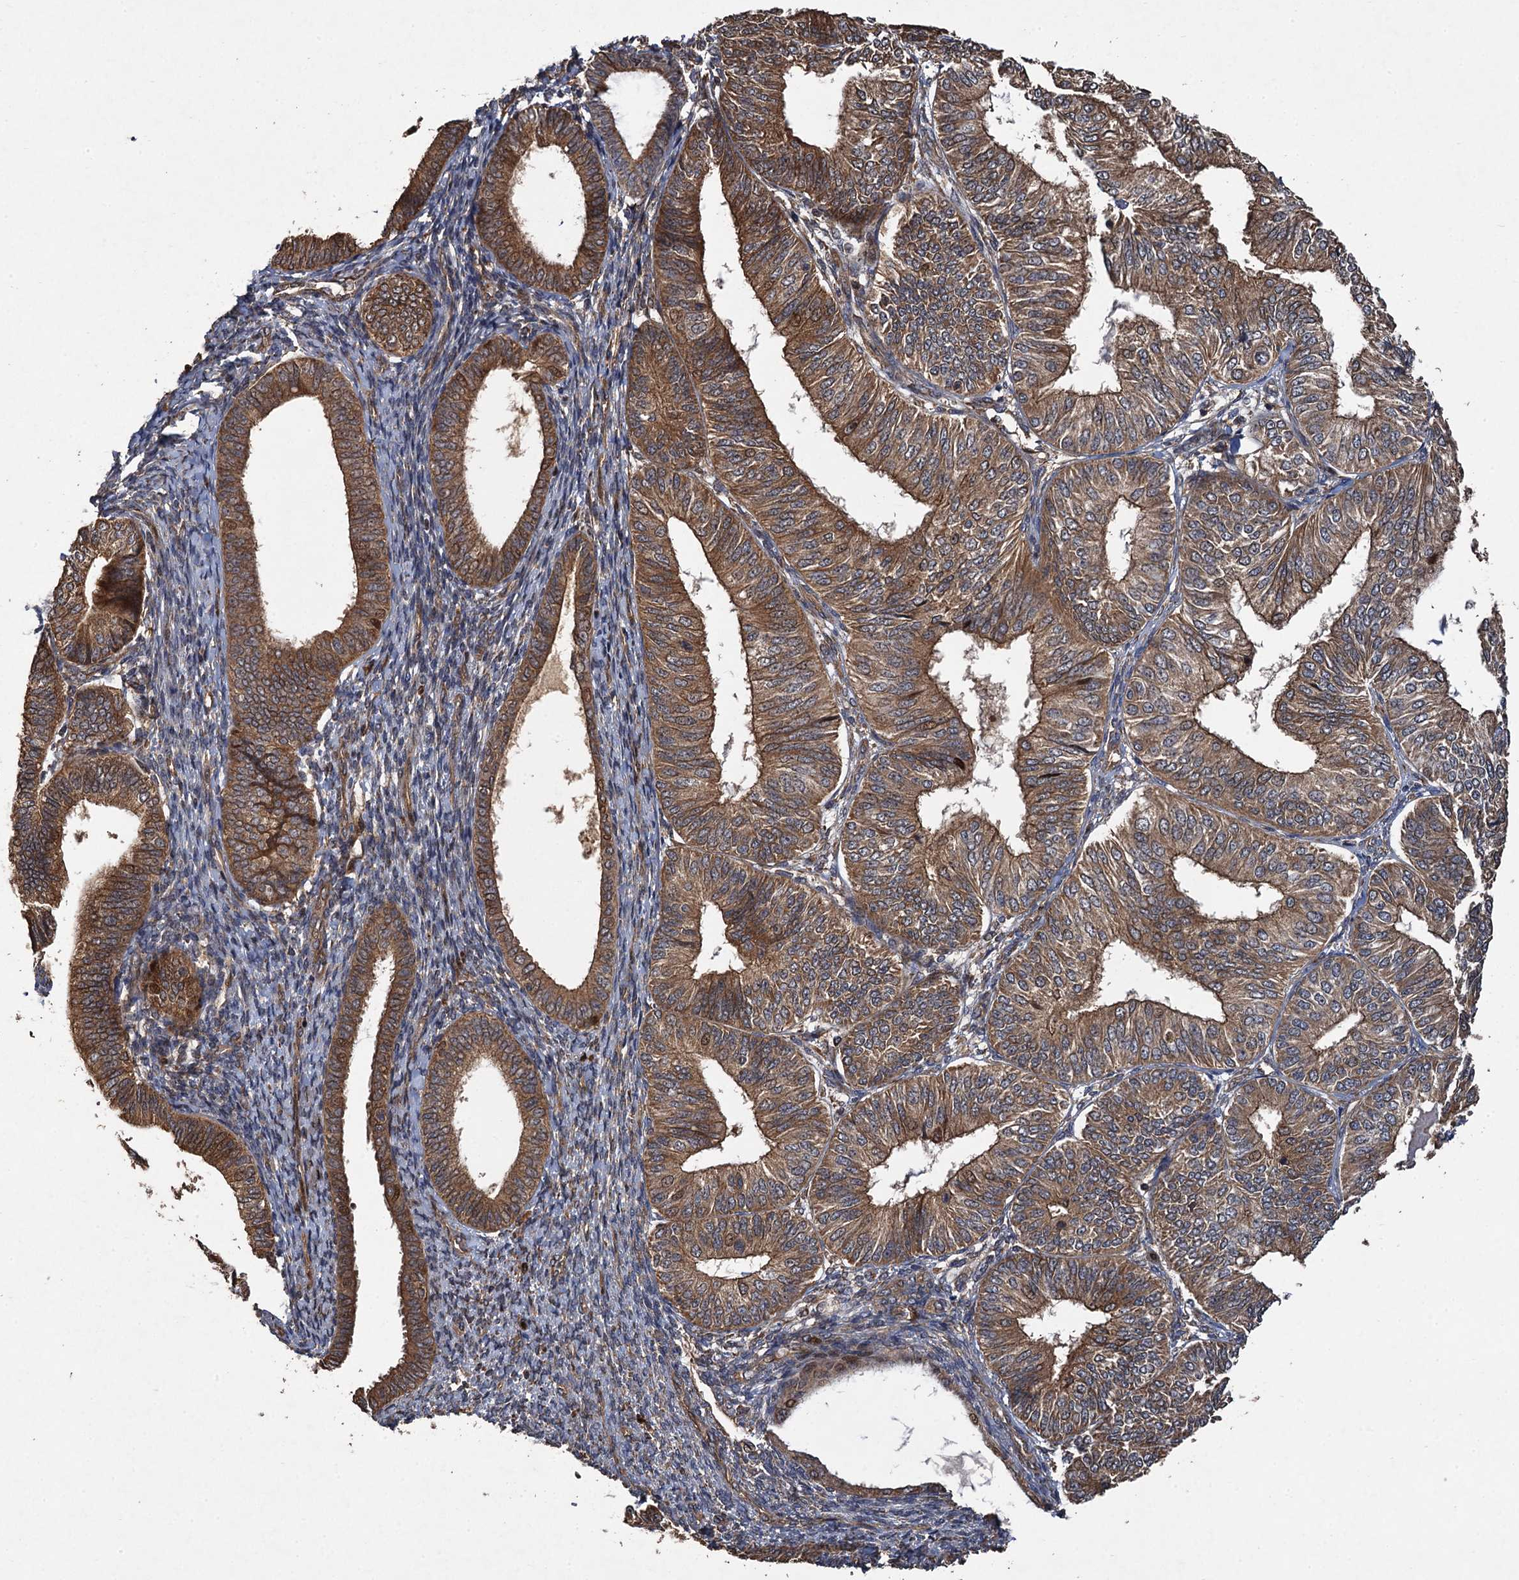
{"staining": {"intensity": "moderate", "quantity": ">75%", "location": "cytoplasmic/membranous"}, "tissue": "endometrial cancer", "cell_type": "Tumor cells", "image_type": "cancer", "snomed": [{"axis": "morphology", "description": "Adenocarcinoma, NOS"}, {"axis": "topography", "description": "Endometrium"}], "caption": "DAB (3,3'-diaminobenzidine) immunohistochemical staining of human adenocarcinoma (endometrial) exhibits moderate cytoplasmic/membranous protein staining in about >75% of tumor cells. The staining is performed using DAB (3,3'-diaminobenzidine) brown chromogen to label protein expression. The nuclei are counter-stained blue using hematoxylin.", "gene": "TMEM39B", "patient": {"sex": "female", "age": 58}}